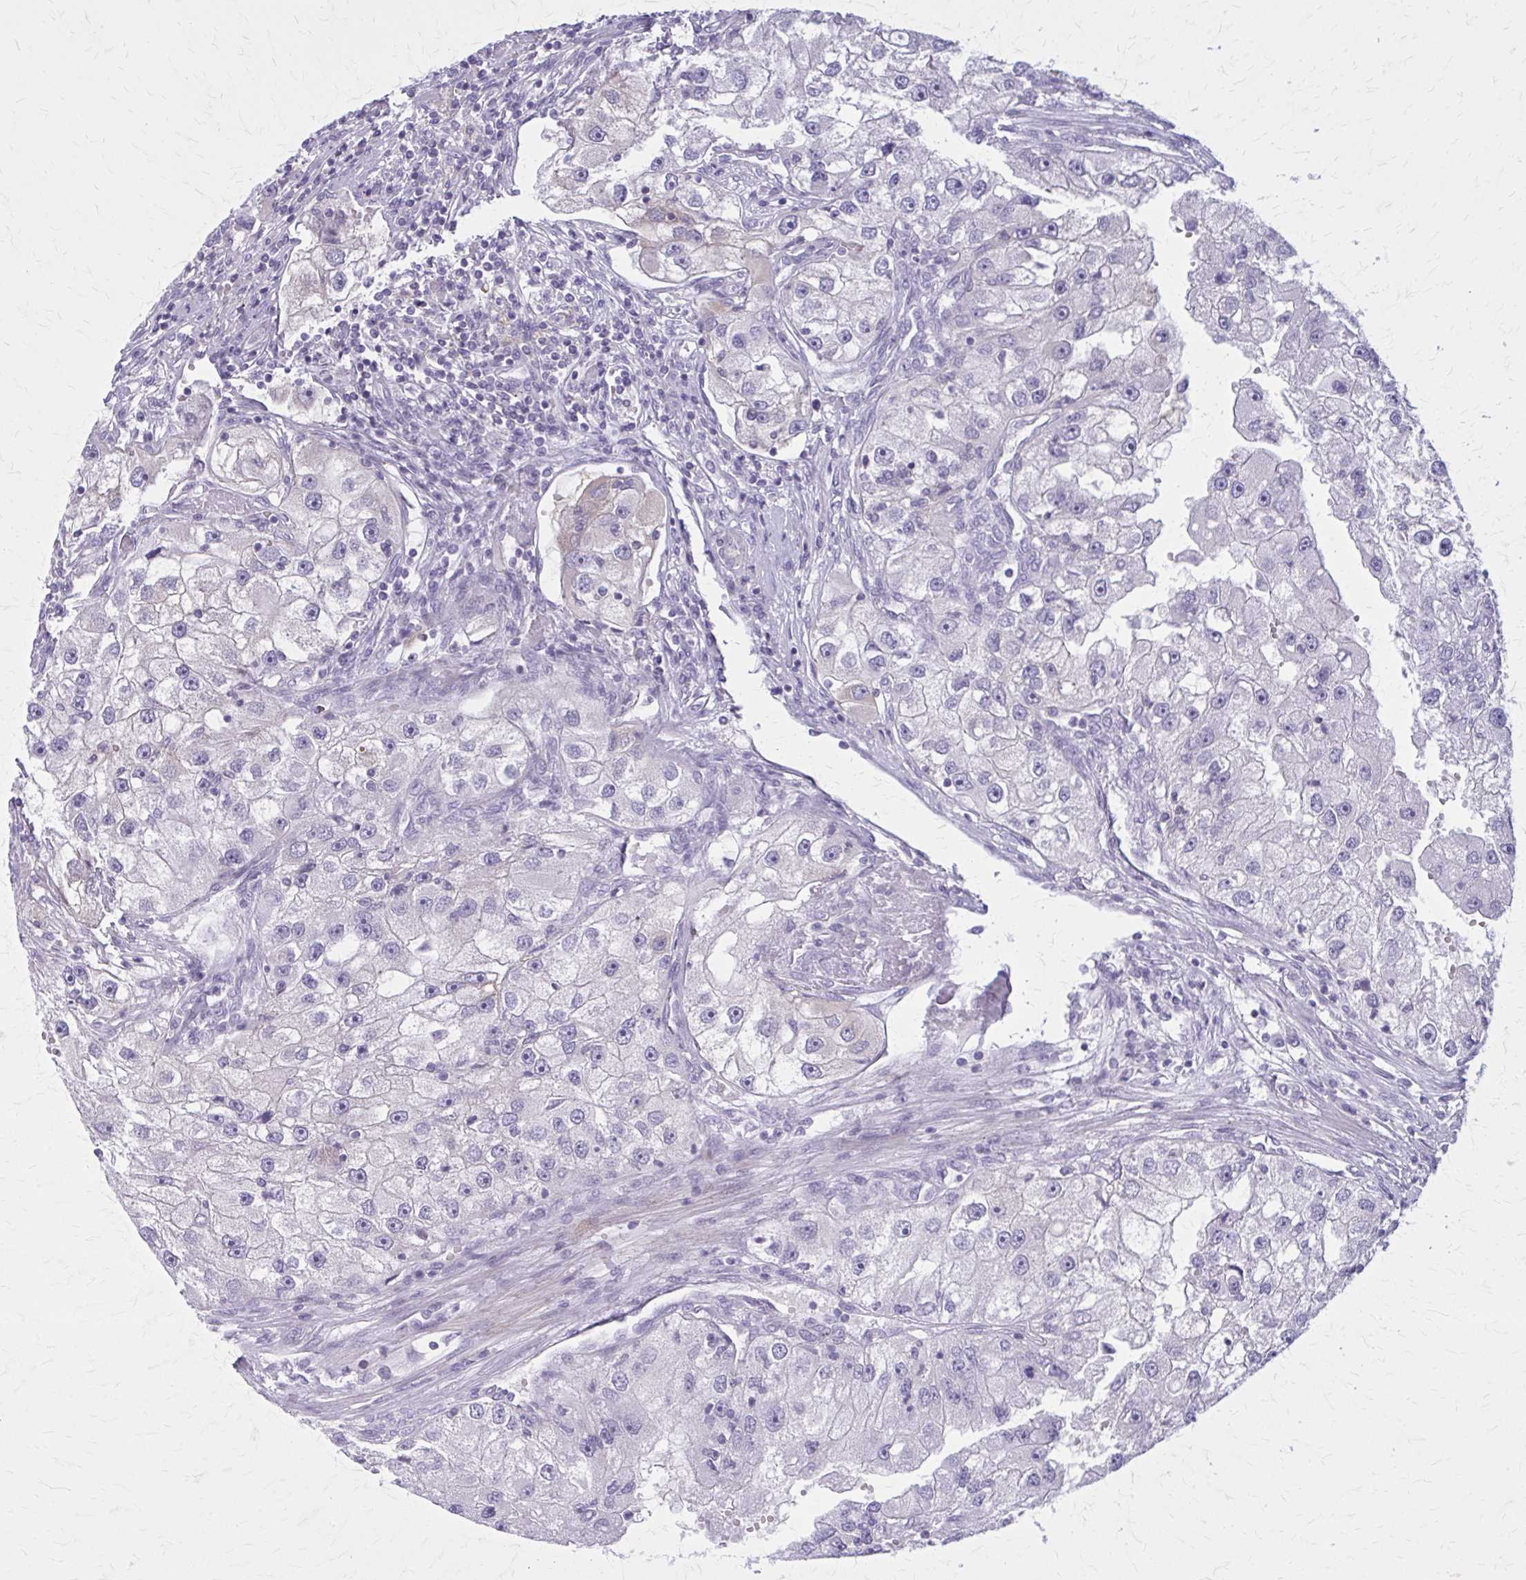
{"staining": {"intensity": "negative", "quantity": "none", "location": "none"}, "tissue": "renal cancer", "cell_type": "Tumor cells", "image_type": "cancer", "snomed": [{"axis": "morphology", "description": "Adenocarcinoma, NOS"}, {"axis": "topography", "description": "Kidney"}], "caption": "Renal adenocarcinoma was stained to show a protein in brown. There is no significant staining in tumor cells.", "gene": "PITPNM1", "patient": {"sex": "male", "age": 63}}